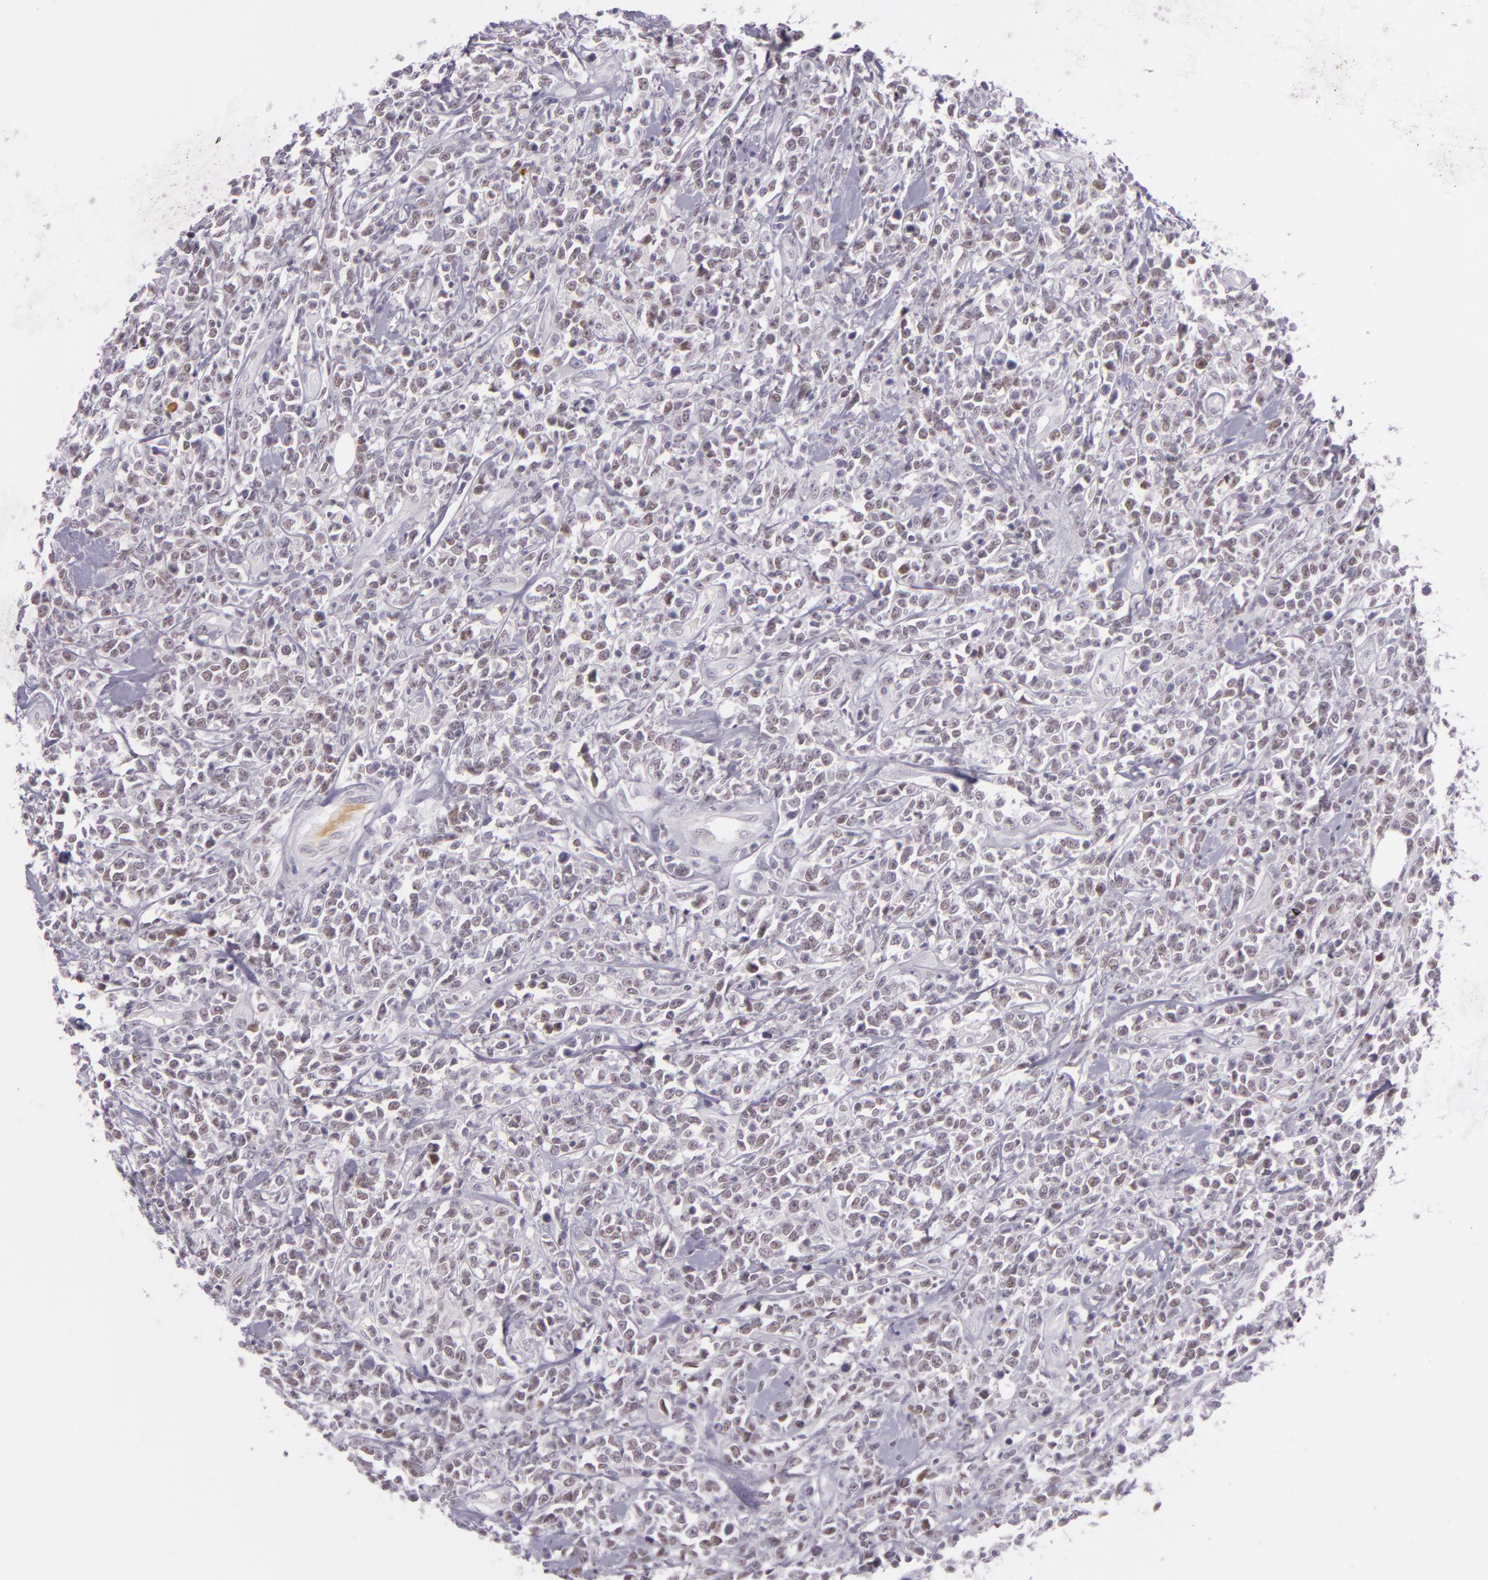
{"staining": {"intensity": "moderate", "quantity": "25%-75%", "location": "nuclear"}, "tissue": "lymphoma", "cell_type": "Tumor cells", "image_type": "cancer", "snomed": [{"axis": "morphology", "description": "Malignant lymphoma, non-Hodgkin's type, High grade"}, {"axis": "topography", "description": "Colon"}], "caption": "A medium amount of moderate nuclear staining is seen in about 25%-75% of tumor cells in high-grade malignant lymphoma, non-Hodgkin's type tissue.", "gene": "CHEK2", "patient": {"sex": "male", "age": 82}}